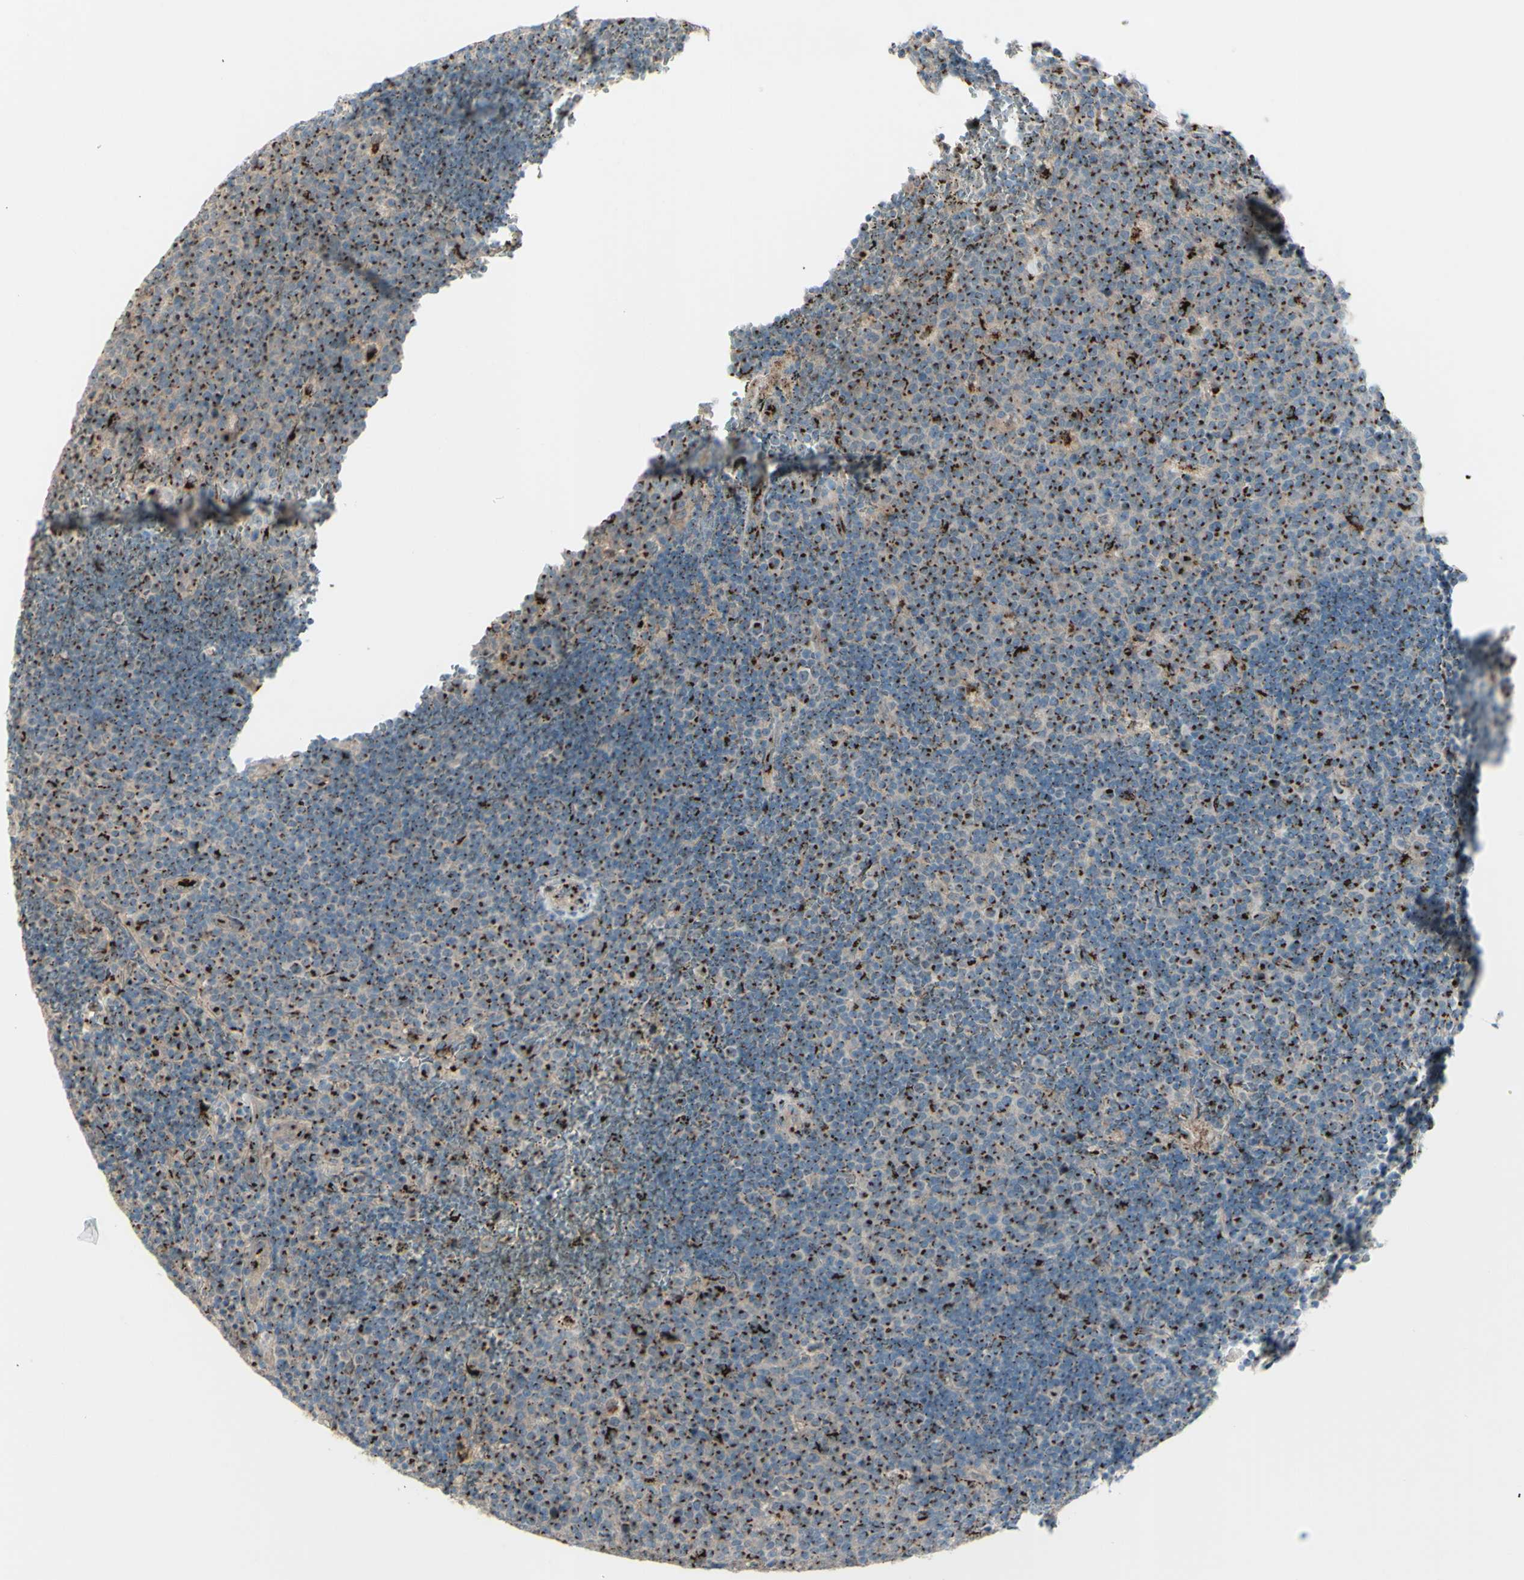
{"staining": {"intensity": "moderate", "quantity": "<25%", "location": "cytoplasmic/membranous"}, "tissue": "lymph node", "cell_type": "Germinal center cells", "image_type": "normal", "snomed": [{"axis": "morphology", "description": "Normal tissue, NOS"}, {"axis": "topography", "description": "Lymph node"}, {"axis": "topography", "description": "Salivary gland"}], "caption": "A brown stain shows moderate cytoplasmic/membranous staining of a protein in germinal center cells of normal lymph node. Using DAB (brown) and hematoxylin (blue) stains, captured at high magnification using brightfield microscopy.", "gene": "BPNT2", "patient": {"sex": "male", "age": 8}}